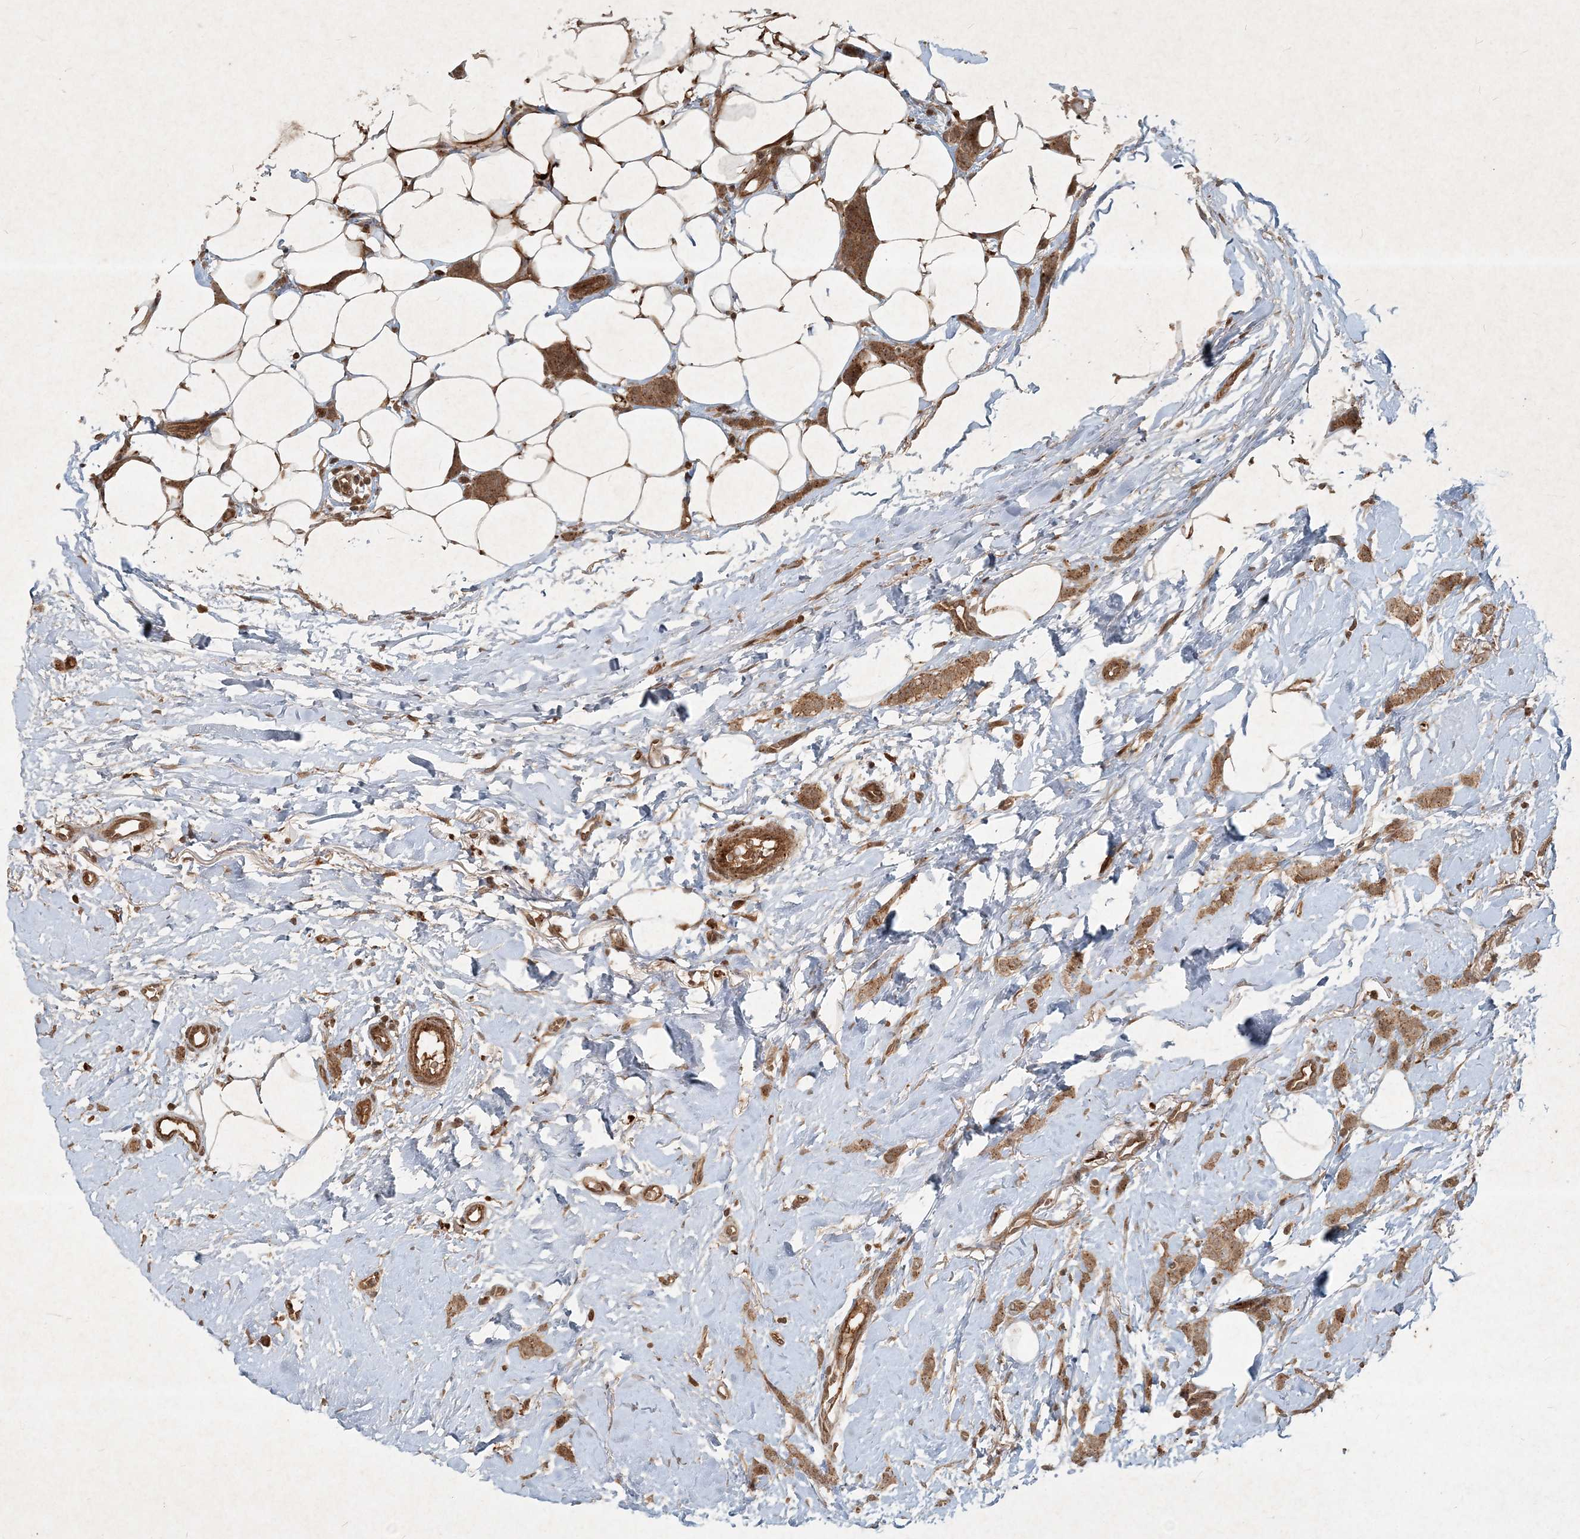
{"staining": {"intensity": "moderate", "quantity": ">75%", "location": "cytoplasmic/membranous"}, "tissue": "breast cancer", "cell_type": "Tumor cells", "image_type": "cancer", "snomed": [{"axis": "morphology", "description": "Lobular carcinoma"}, {"axis": "topography", "description": "Skin"}, {"axis": "topography", "description": "Breast"}], "caption": "Protein expression analysis of human breast cancer (lobular carcinoma) reveals moderate cytoplasmic/membranous expression in about >75% of tumor cells.", "gene": "NARS1", "patient": {"sex": "female", "age": 46}}